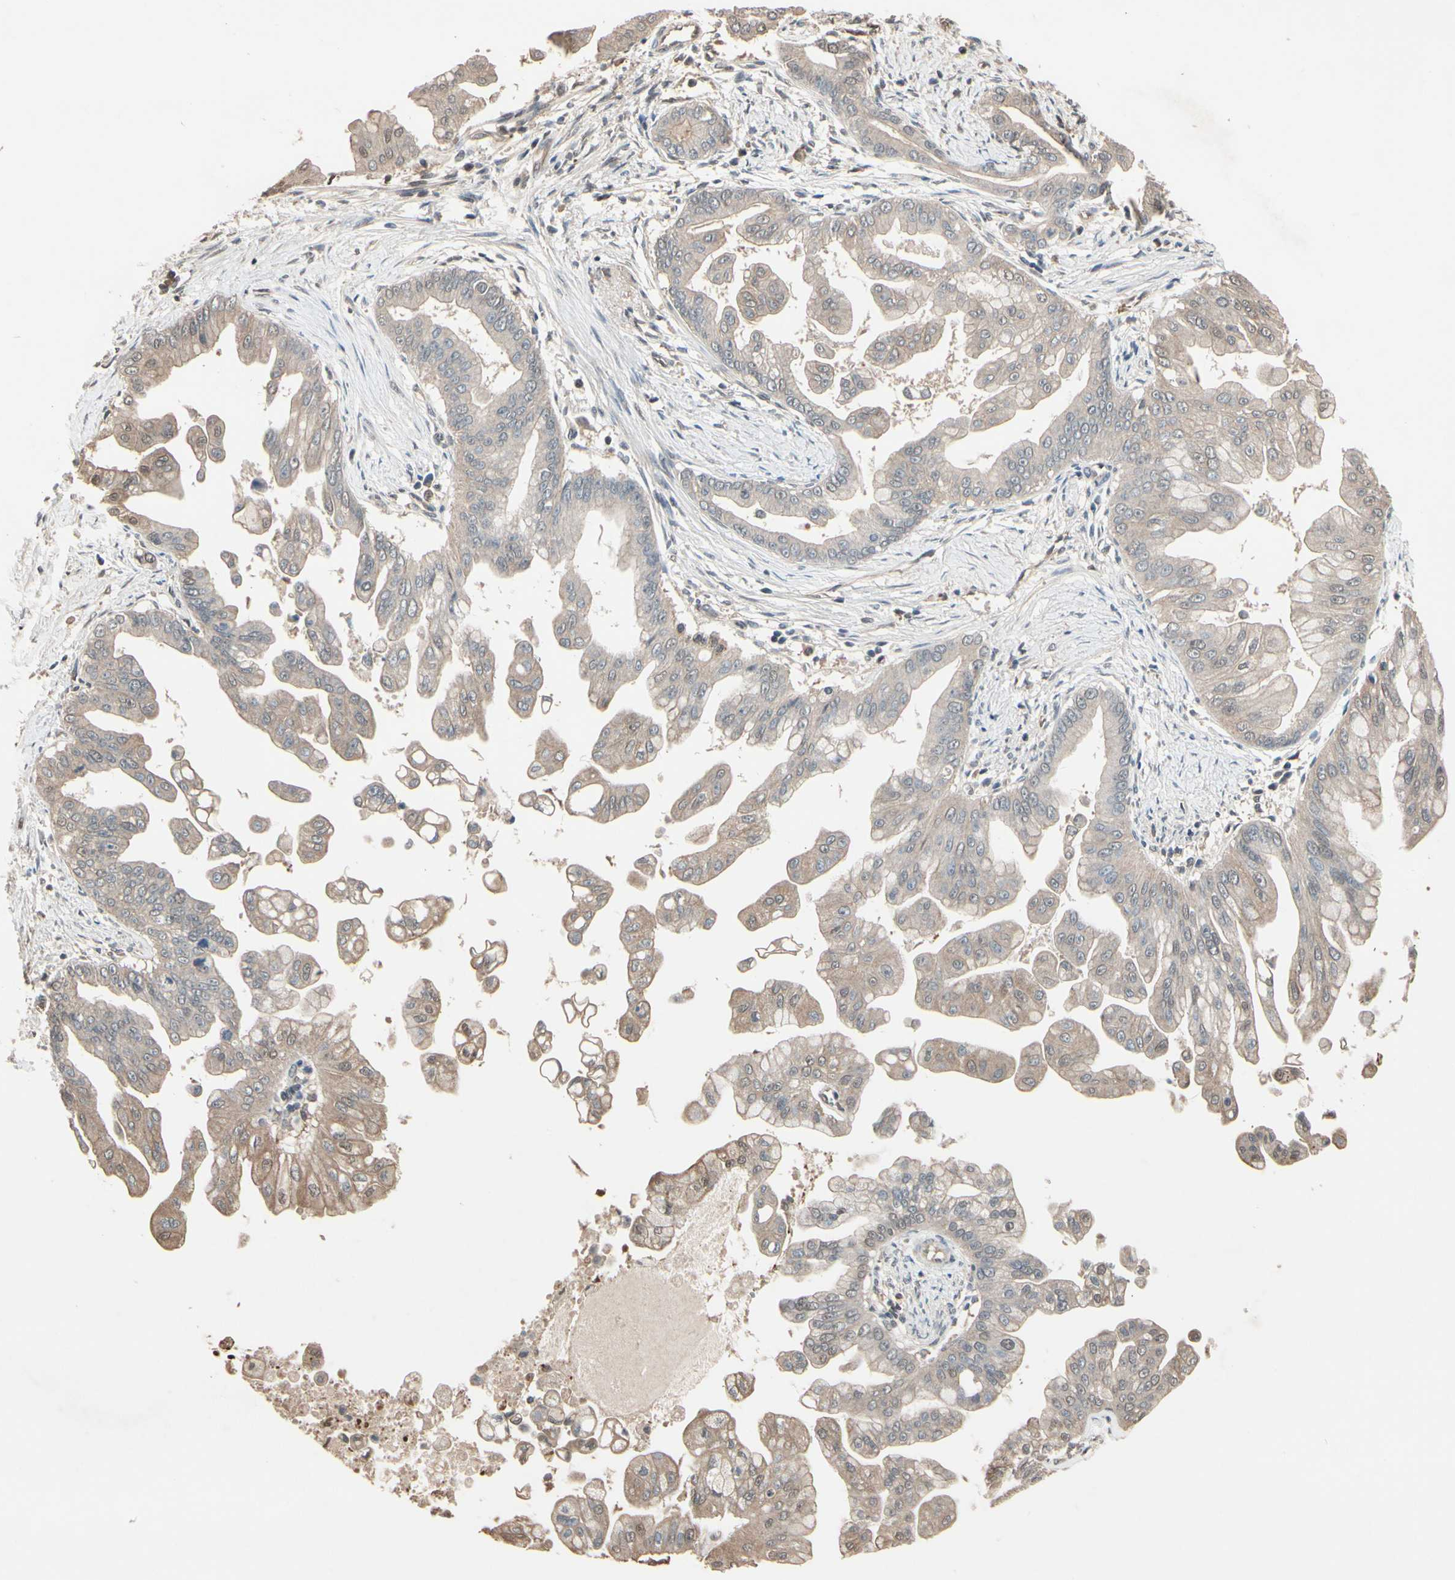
{"staining": {"intensity": "weak", "quantity": ">75%", "location": "cytoplasmic/membranous"}, "tissue": "pancreatic cancer", "cell_type": "Tumor cells", "image_type": "cancer", "snomed": [{"axis": "morphology", "description": "Adenocarcinoma, NOS"}, {"axis": "topography", "description": "Pancreas"}], "caption": "Tumor cells exhibit low levels of weak cytoplasmic/membranous expression in about >75% of cells in pancreatic adenocarcinoma.", "gene": "PNPLA7", "patient": {"sex": "female", "age": 75}}